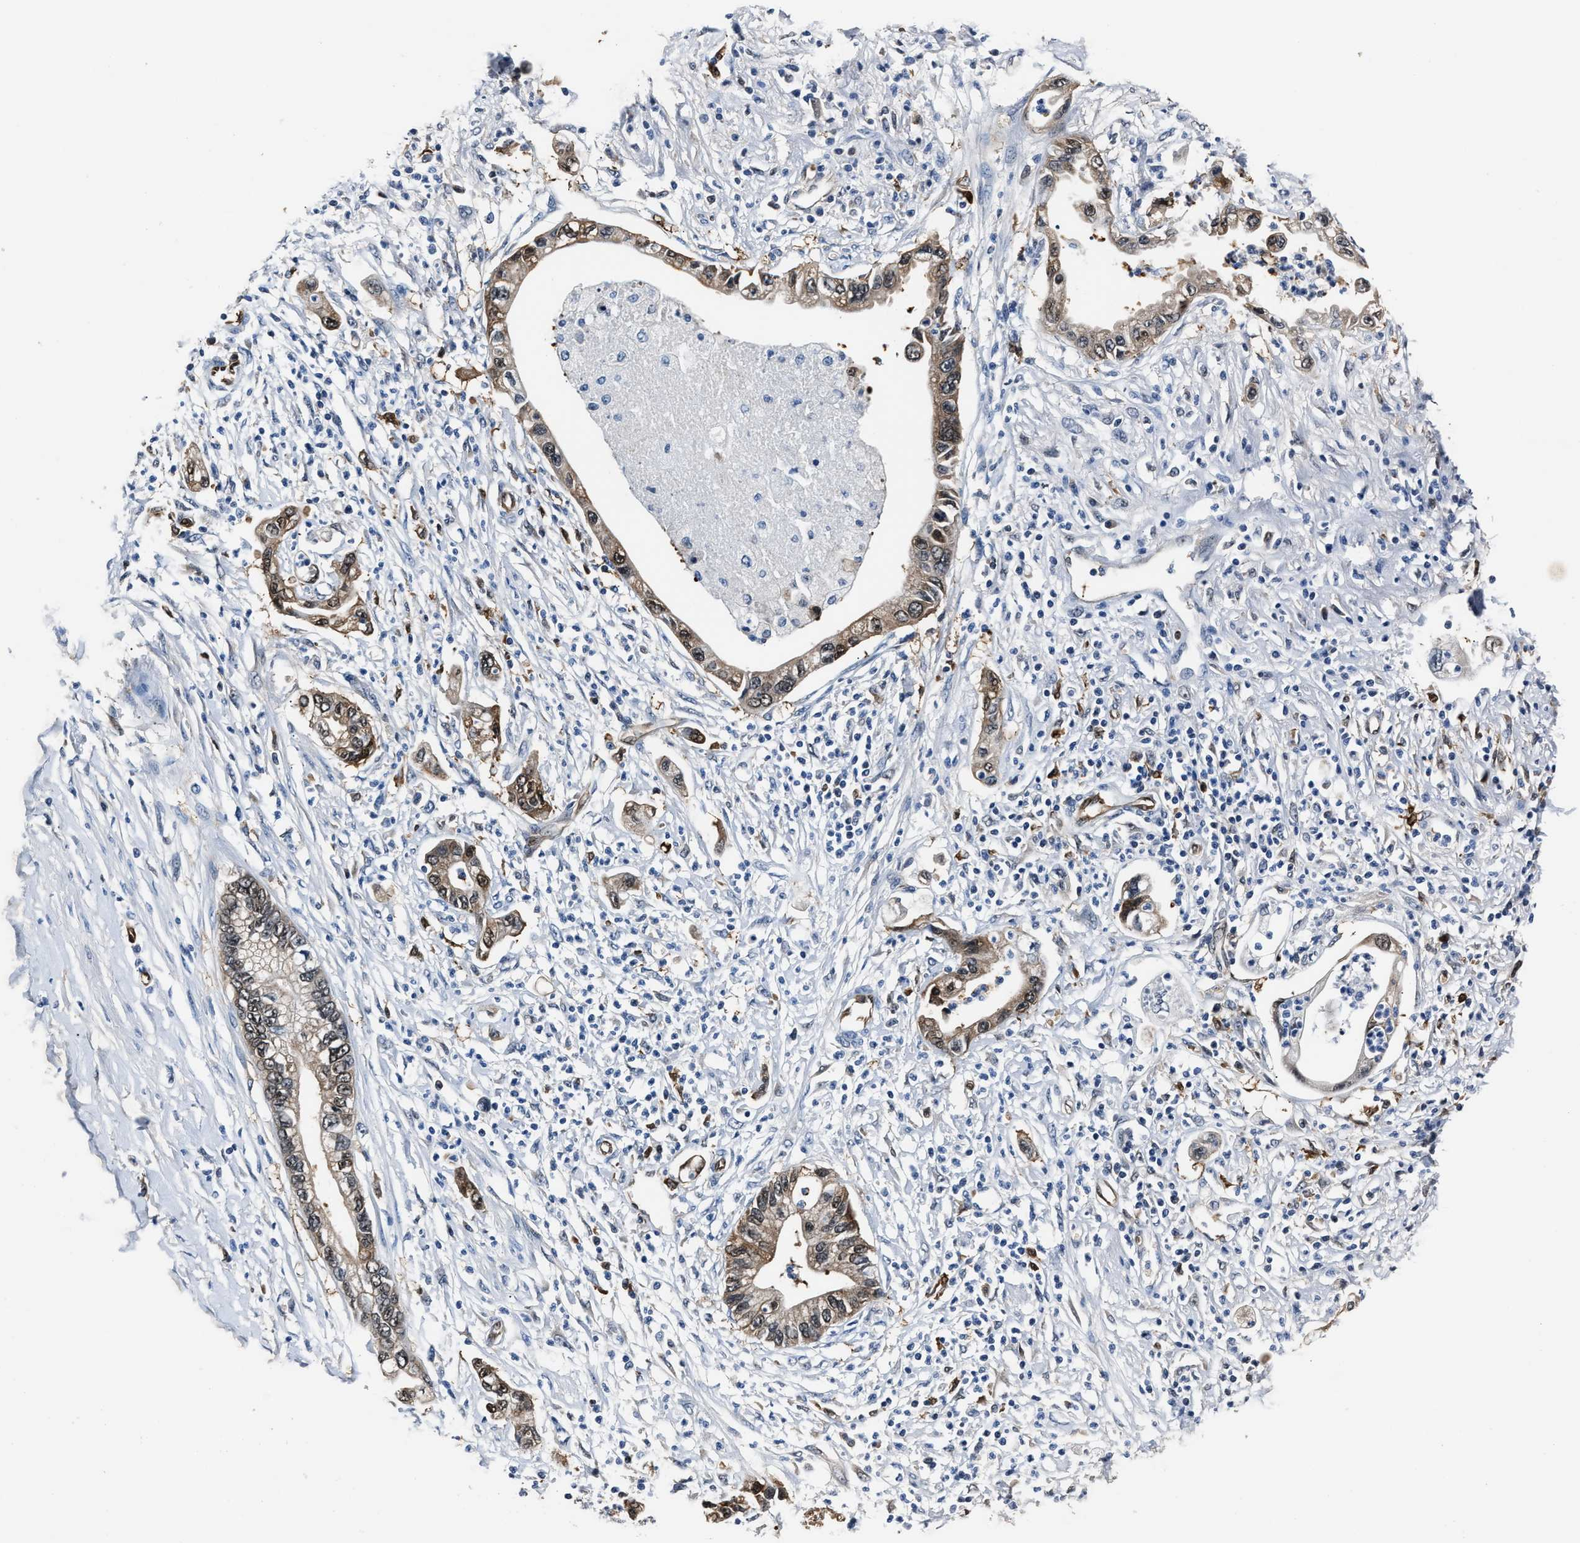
{"staining": {"intensity": "moderate", "quantity": "25%-75%", "location": "cytoplasmic/membranous"}, "tissue": "pancreatic cancer", "cell_type": "Tumor cells", "image_type": "cancer", "snomed": [{"axis": "morphology", "description": "Adenocarcinoma, NOS"}, {"axis": "topography", "description": "Pancreas"}], "caption": "Tumor cells demonstrate medium levels of moderate cytoplasmic/membranous staining in approximately 25%-75% of cells in pancreatic cancer (adenocarcinoma). Using DAB (brown) and hematoxylin (blue) stains, captured at high magnification using brightfield microscopy.", "gene": "PPA1", "patient": {"sex": "male", "age": 56}}